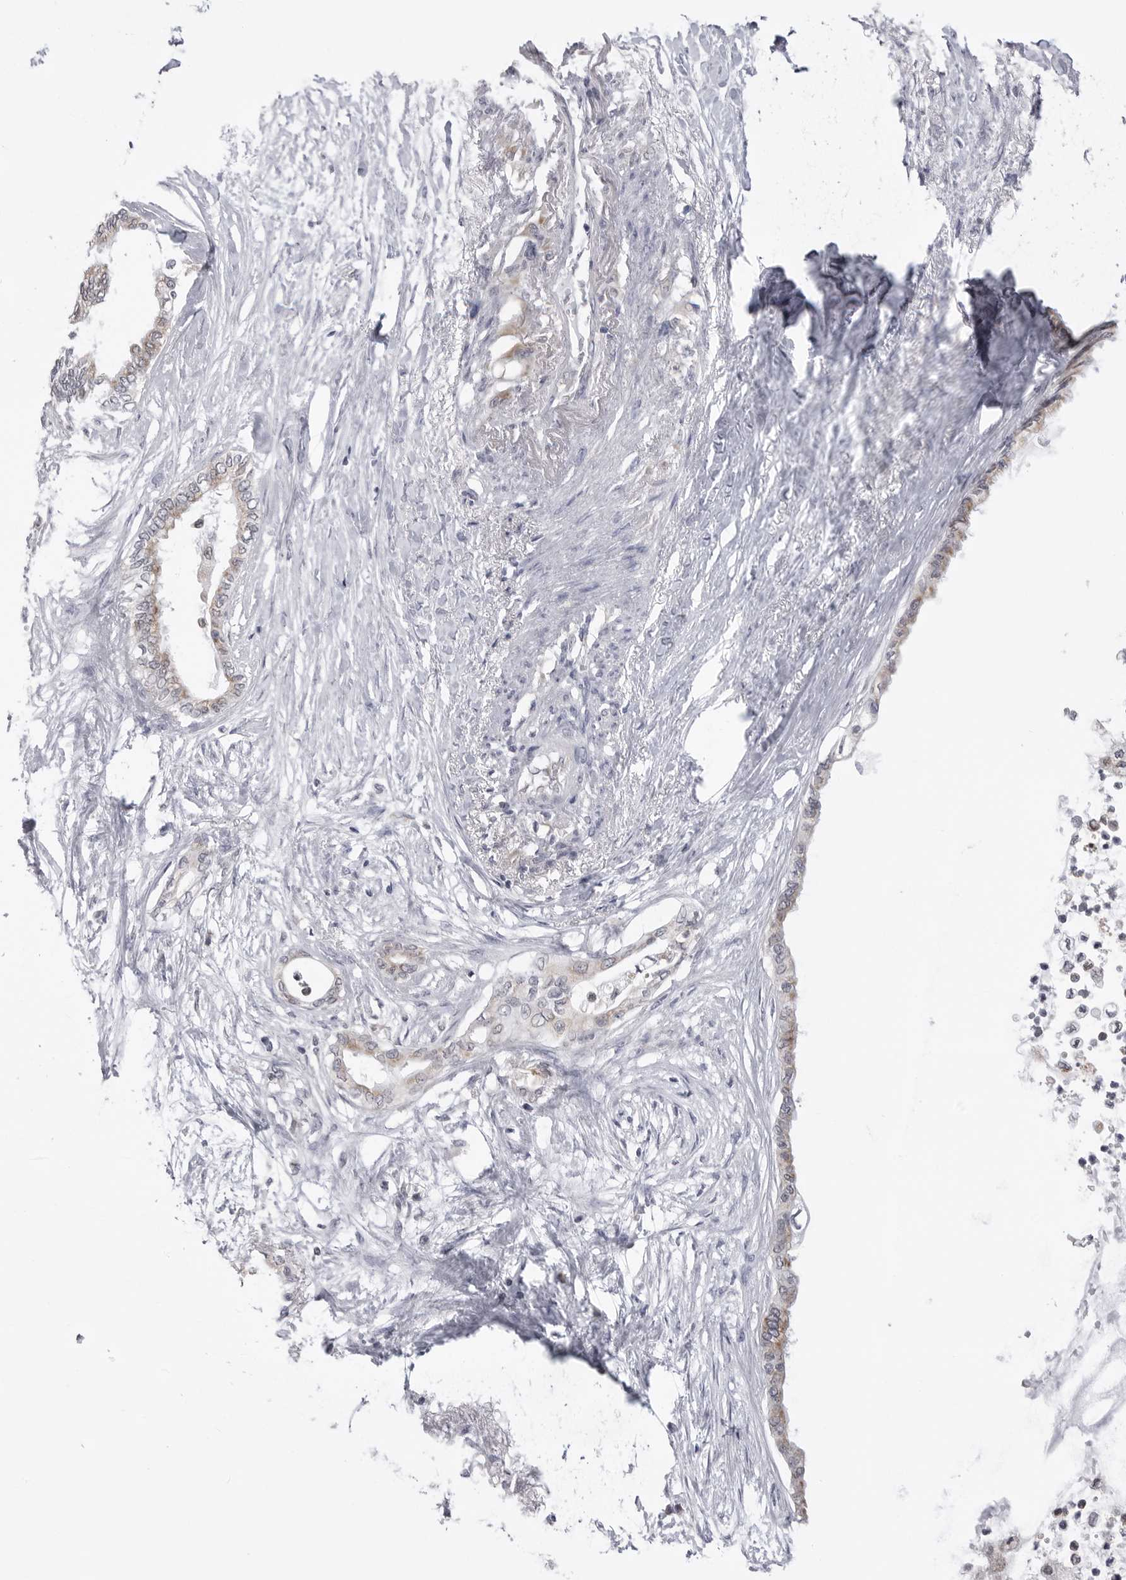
{"staining": {"intensity": "weak", "quantity": ">75%", "location": "cytoplasmic/membranous"}, "tissue": "pancreatic cancer", "cell_type": "Tumor cells", "image_type": "cancer", "snomed": [{"axis": "morphology", "description": "Normal tissue, NOS"}, {"axis": "morphology", "description": "Adenocarcinoma, NOS"}, {"axis": "topography", "description": "Pancreas"}, {"axis": "topography", "description": "Duodenum"}], "caption": "Immunohistochemical staining of pancreatic cancer (adenocarcinoma) displays low levels of weak cytoplasmic/membranous expression in approximately >75% of tumor cells. (IHC, brightfield microscopy, high magnification).", "gene": "FH", "patient": {"sex": "female", "age": 60}}